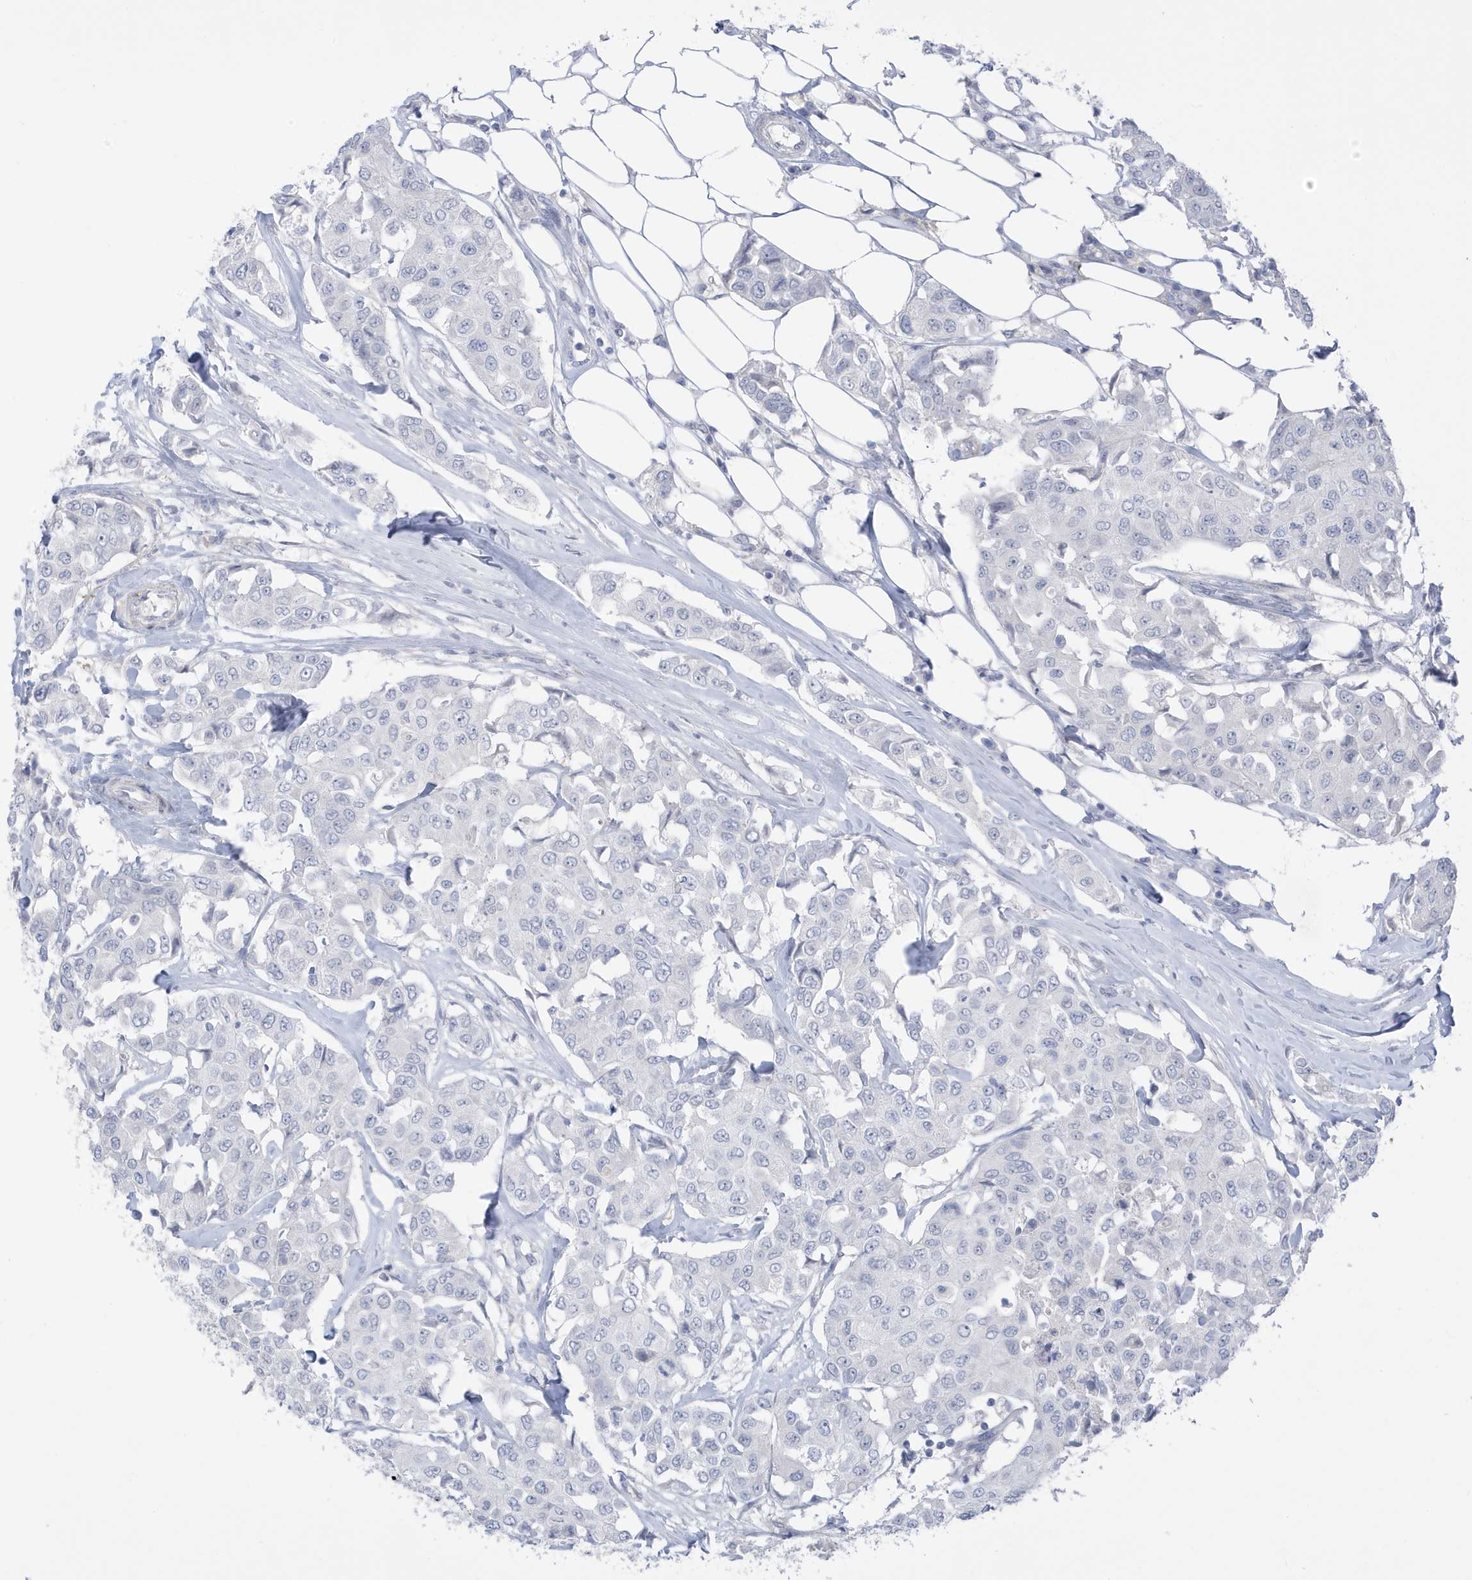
{"staining": {"intensity": "negative", "quantity": "none", "location": "none"}, "tissue": "breast cancer", "cell_type": "Tumor cells", "image_type": "cancer", "snomed": [{"axis": "morphology", "description": "Duct carcinoma"}, {"axis": "topography", "description": "Breast"}], "caption": "Infiltrating ductal carcinoma (breast) stained for a protein using IHC displays no staining tumor cells.", "gene": "PERM1", "patient": {"sex": "female", "age": 80}}